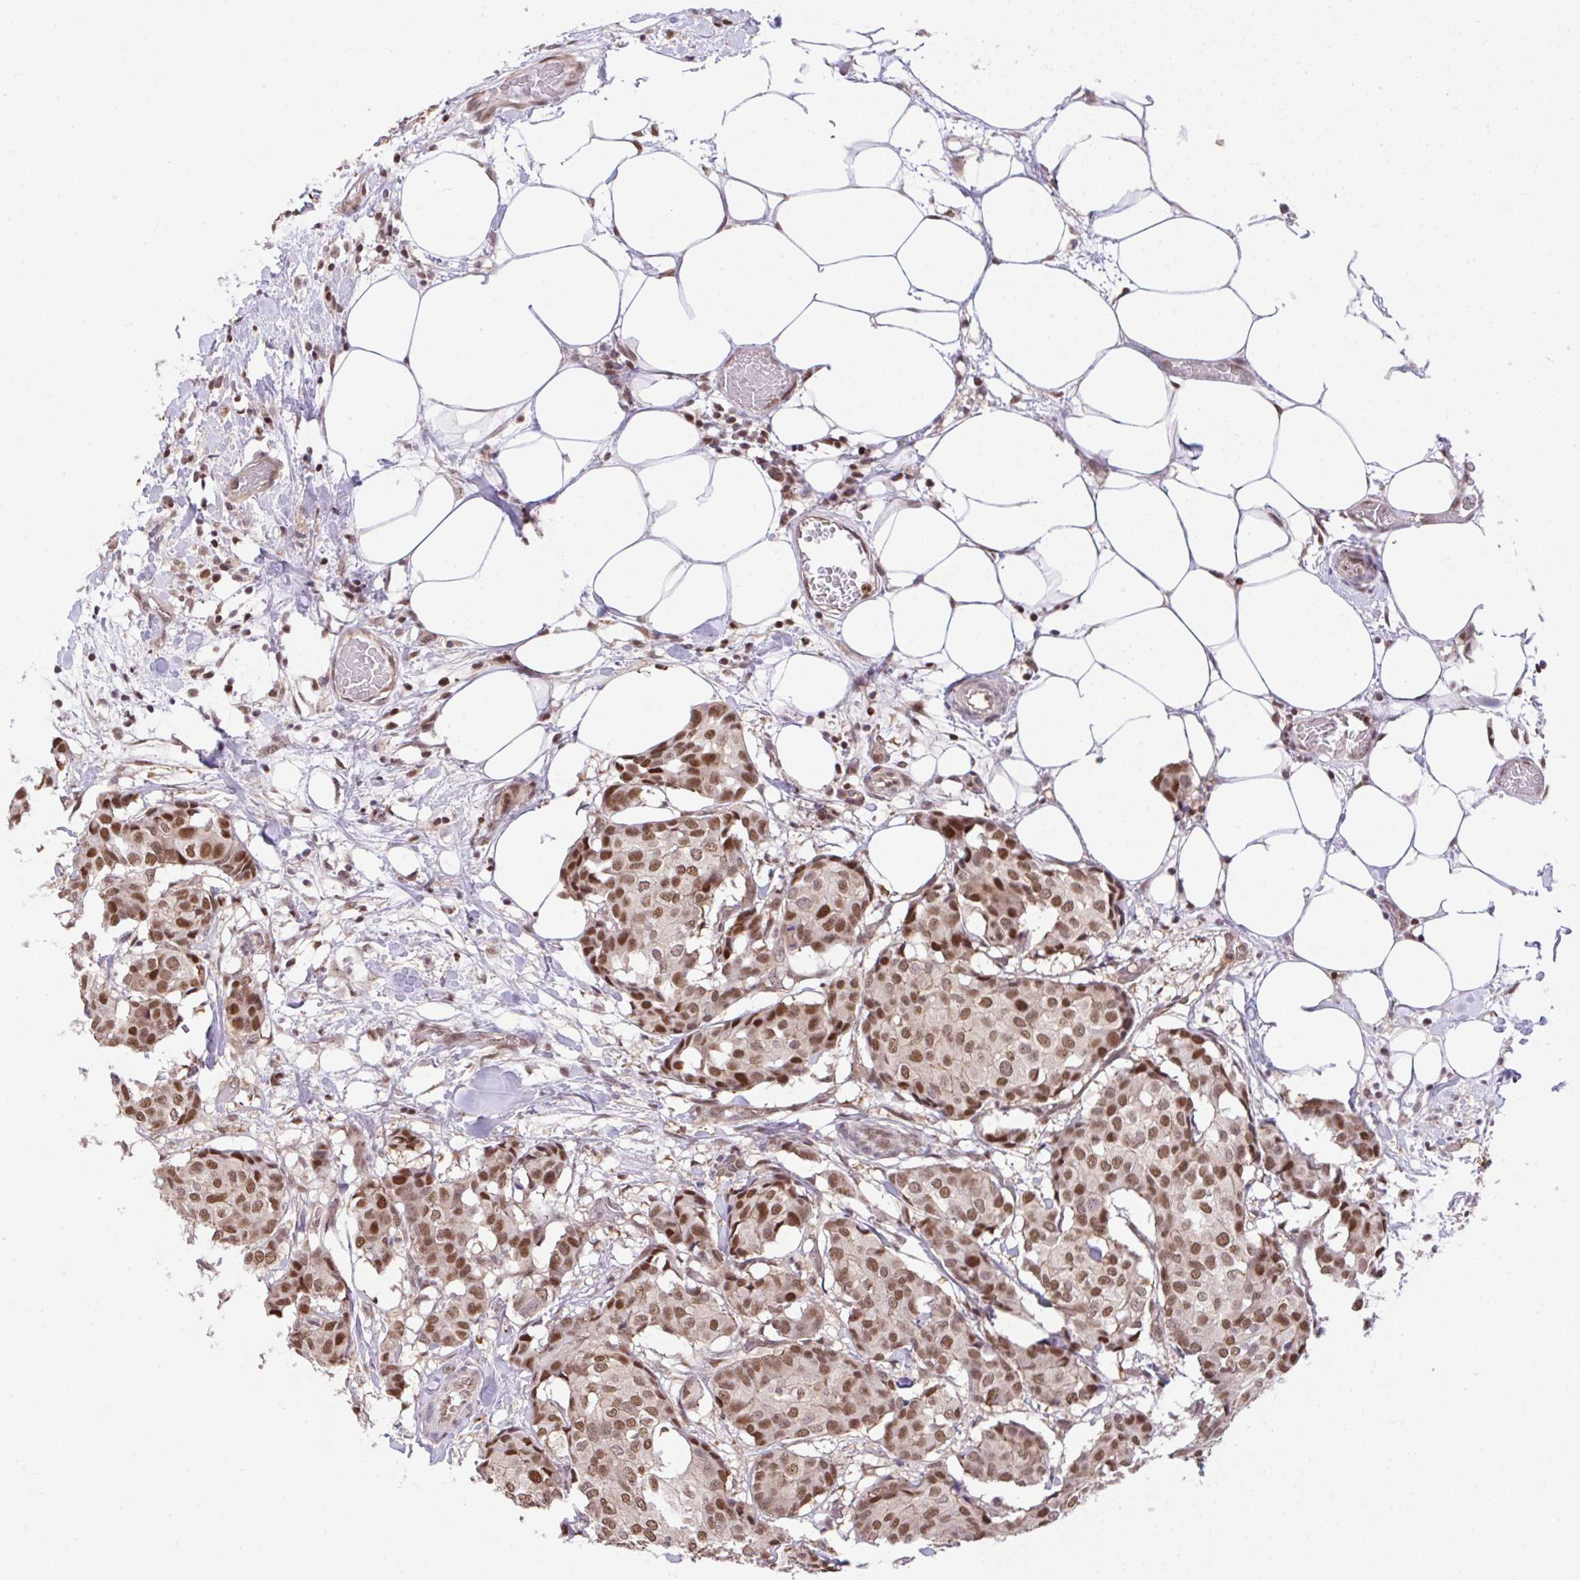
{"staining": {"intensity": "moderate", "quantity": ">75%", "location": "nuclear"}, "tissue": "breast cancer", "cell_type": "Tumor cells", "image_type": "cancer", "snomed": [{"axis": "morphology", "description": "Duct carcinoma"}, {"axis": "topography", "description": "Breast"}], "caption": "This image displays immunohistochemistry staining of breast infiltrating ductal carcinoma, with medium moderate nuclear expression in approximately >75% of tumor cells.", "gene": "GLIS3", "patient": {"sex": "female", "age": 75}}